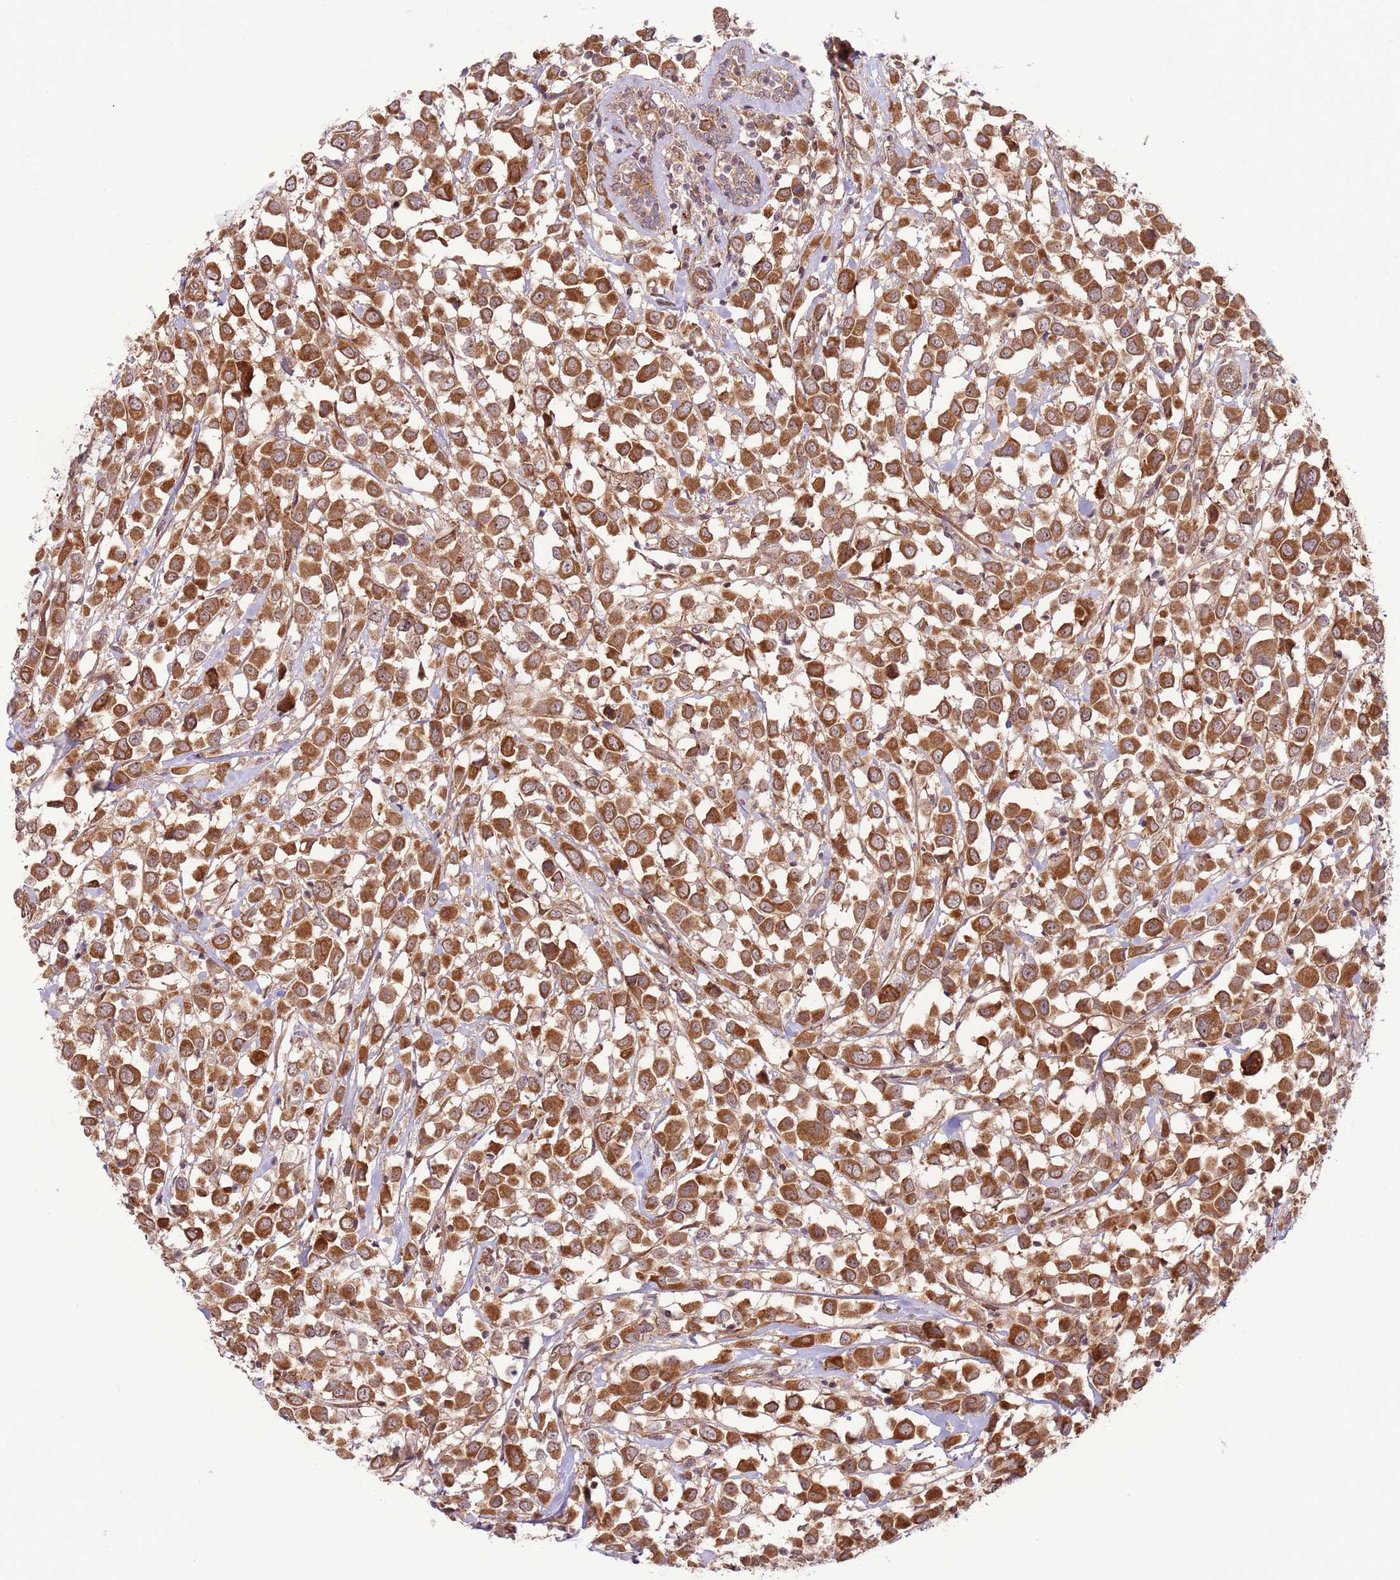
{"staining": {"intensity": "strong", "quantity": ">75%", "location": "cytoplasmic/membranous"}, "tissue": "breast cancer", "cell_type": "Tumor cells", "image_type": "cancer", "snomed": [{"axis": "morphology", "description": "Duct carcinoma"}, {"axis": "topography", "description": "Breast"}], "caption": "Breast cancer (invasive ductal carcinoma) stained with immunohistochemistry shows strong cytoplasmic/membranous positivity in approximately >75% of tumor cells.", "gene": "DCAF4", "patient": {"sex": "female", "age": 61}}